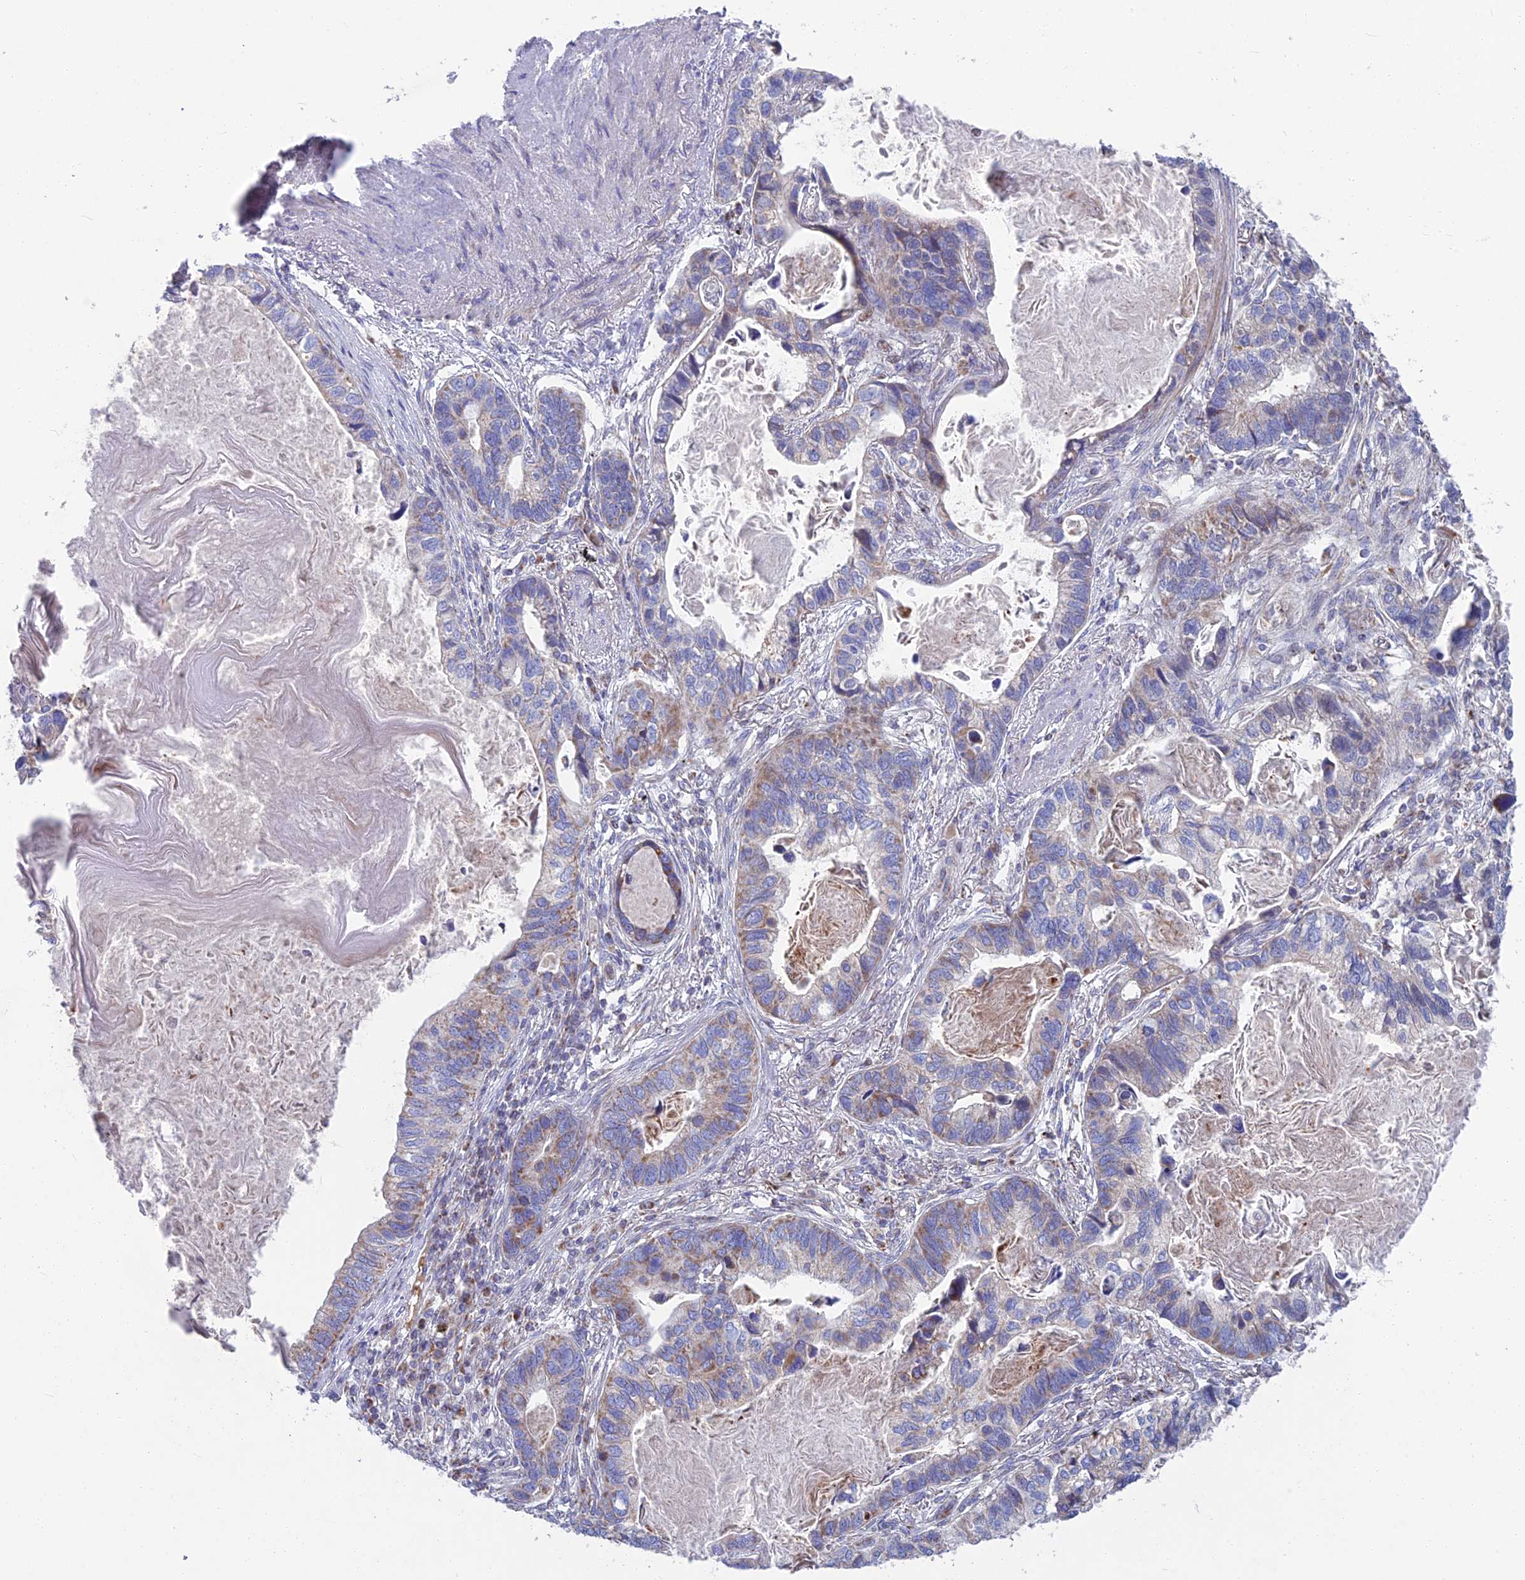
{"staining": {"intensity": "moderate", "quantity": "<25%", "location": "cytoplasmic/membranous"}, "tissue": "lung cancer", "cell_type": "Tumor cells", "image_type": "cancer", "snomed": [{"axis": "morphology", "description": "Adenocarcinoma, NOS"}, {"axis": "topography", "description": "Lung"}], "caption": "Protein staining by IHC reveals moderate cytoplasmic/membranous staining in approximately <25% of tumor cells in lung cancer.", "gene": "CS", "patient": {"sex": "male", "age": 67}}